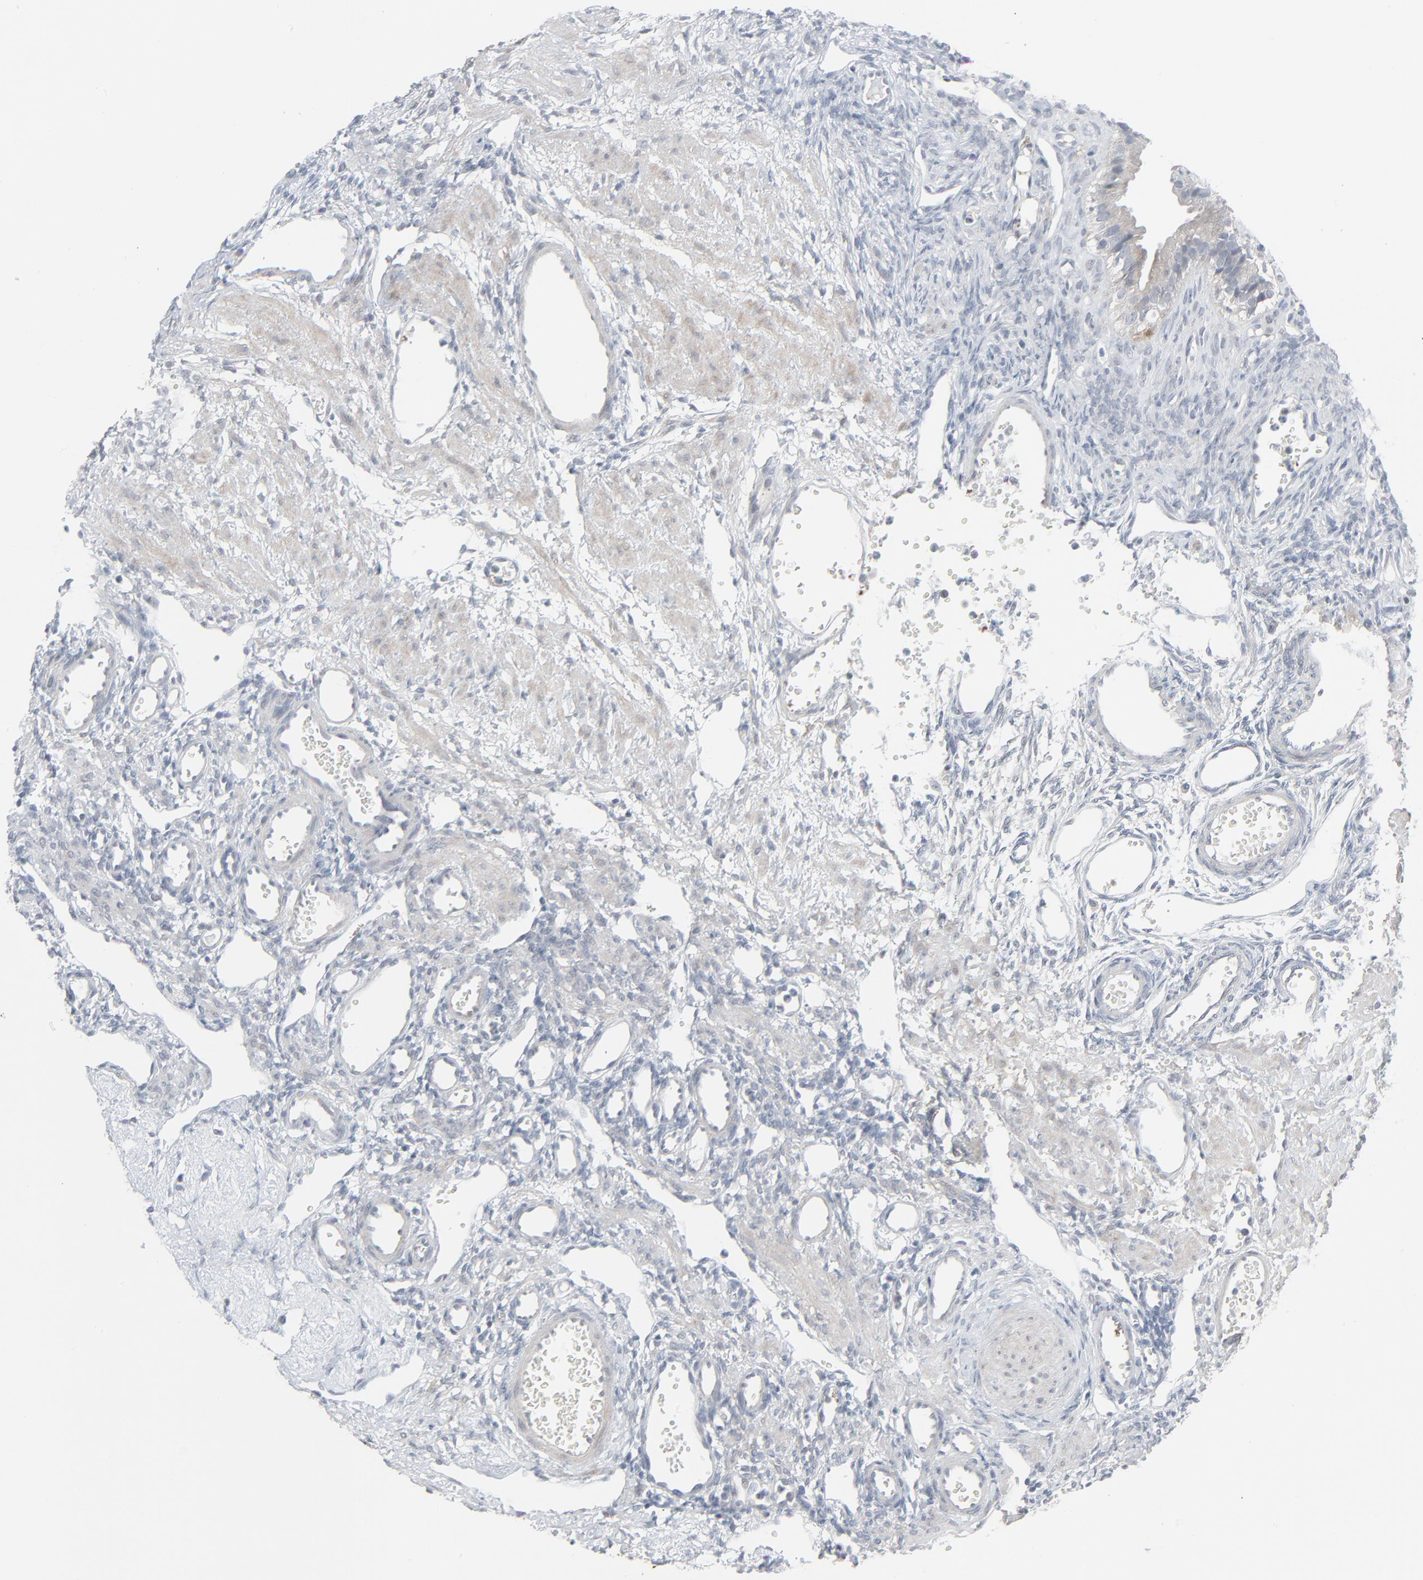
{"staining": {"intensity": "negative", "quantity": "none", "location": "none"}, "tissue": "ovary", "cell_type": "Follicle cells", "image_type": "normal", "snomed": [{"axis": "morphology", "description": "Normal tissue, NOS"}, {"axis": "topography", "description": "Ovary"}], "caption": "This is an immunohistochemistry histopathology image of benign human ovary. There is no staining in follicle cells.", "gene": "NEUROD1", "patient": {"sex": "female", "age": 33}}